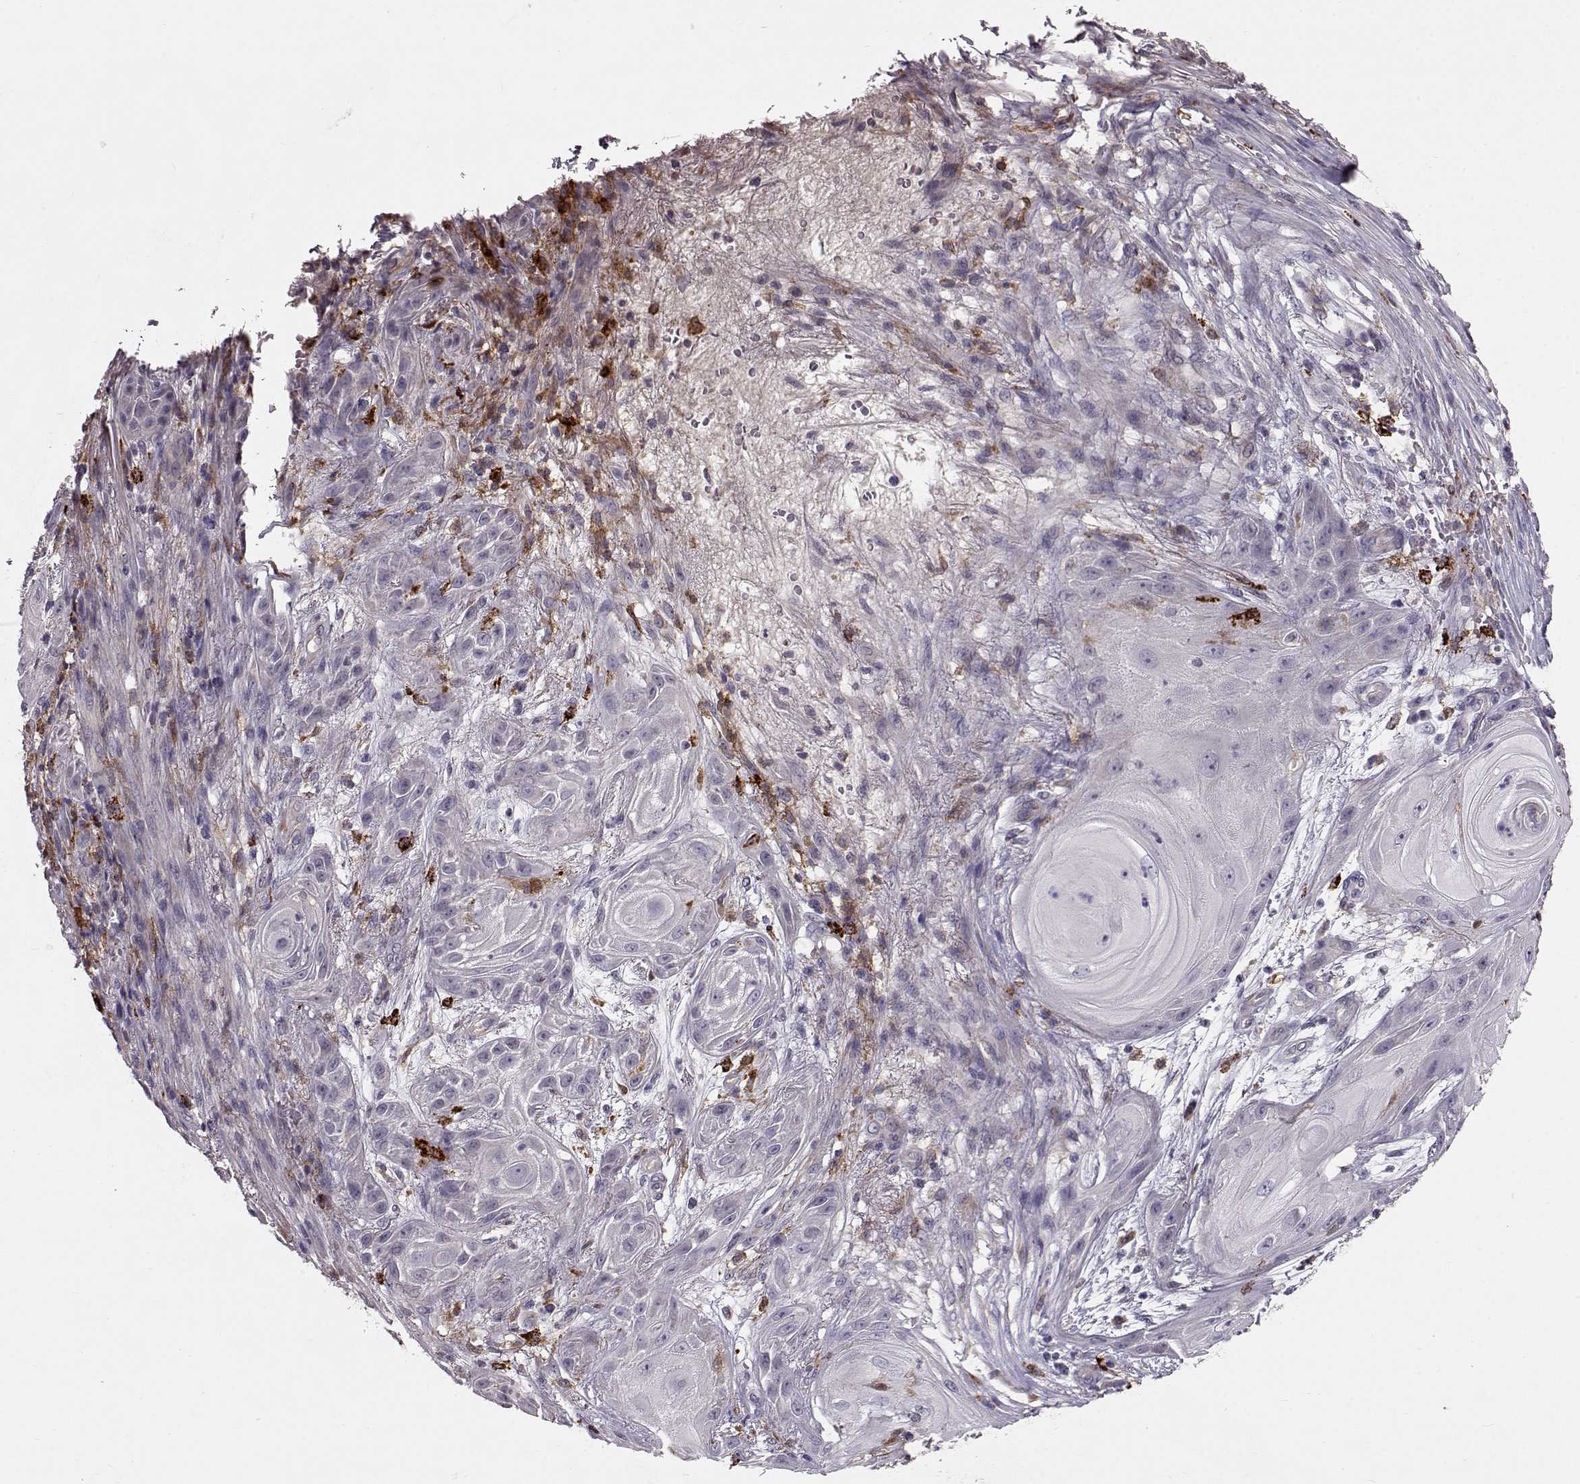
{"staining": {"intensity": "negative", "quantity": "none", "location": "none"}, "tissue": "skin cancer", "cell_type": "Tumor cells", "image_type": "cancer", "snomed": [{"axis": "morphology", "description": "Squamous cell carcinoma, NOS"}, {"axis": "topography", "description": "Skin"}], "caption": "Tumor cells show no significant protein expression in skin cancer (squamous cell carcinoma).", "gene": "CCNF", "patient": {"sex": "male", "age": 62}}